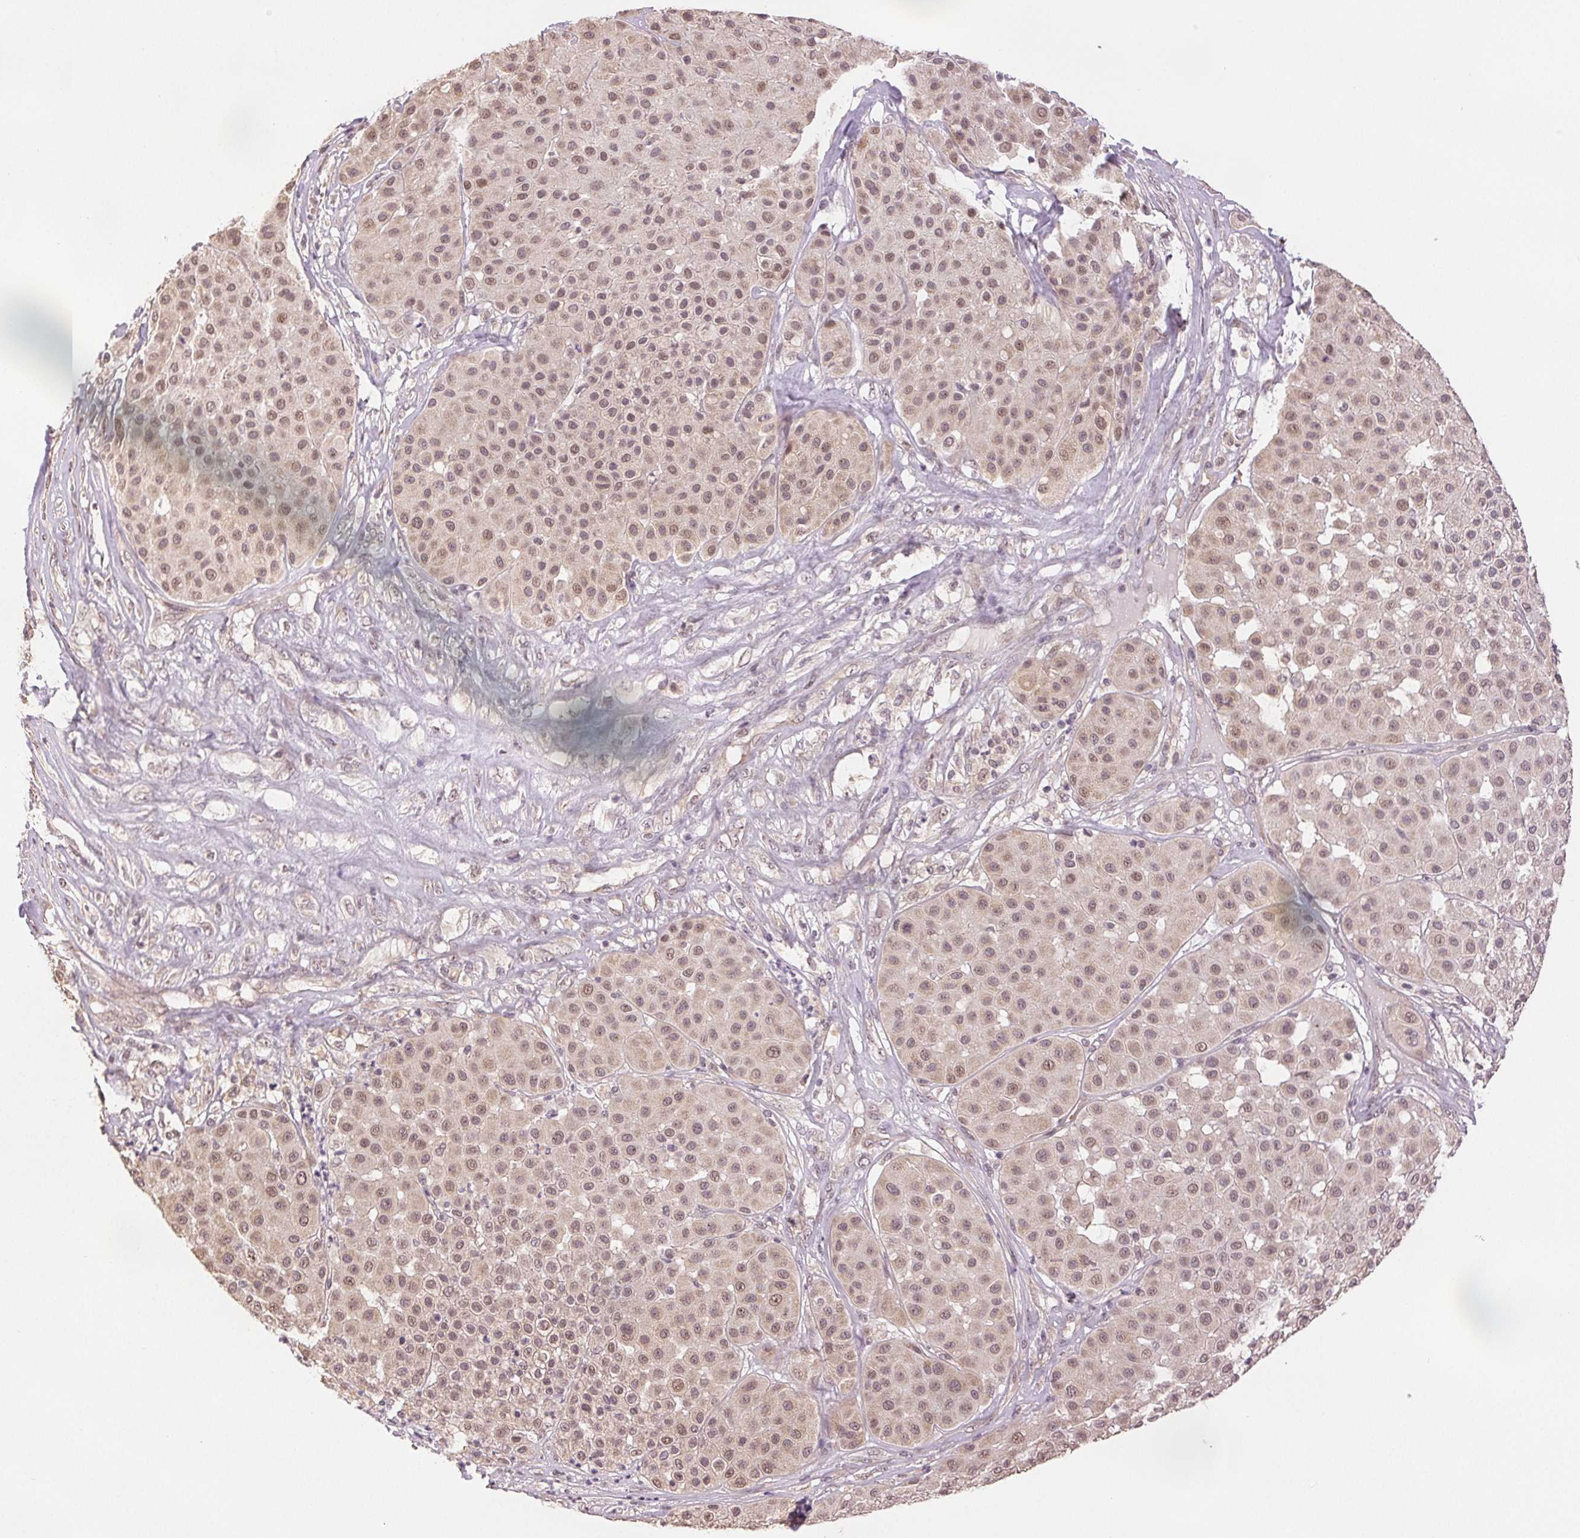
{"staining": {"intensity": "weak", "quantity": ">75%", "location": "nuclear"}, "tissue": "melanoma", "cell_type": "Tumor cells", "image_type": "cancer", "snomed": [{"axis": "morphology", "description": "Malignant melanoma, Metastatic site"}, {"axis": "topography", "description": "Smooth muscle"}], "caption": "Melanoma stained with DAB immunohistochemistry displays low levels of weak nuclear positivity in about >75% of tumor cells.", "gene": "PLCB1", "patient": {"sex": "male", "age": 41}}